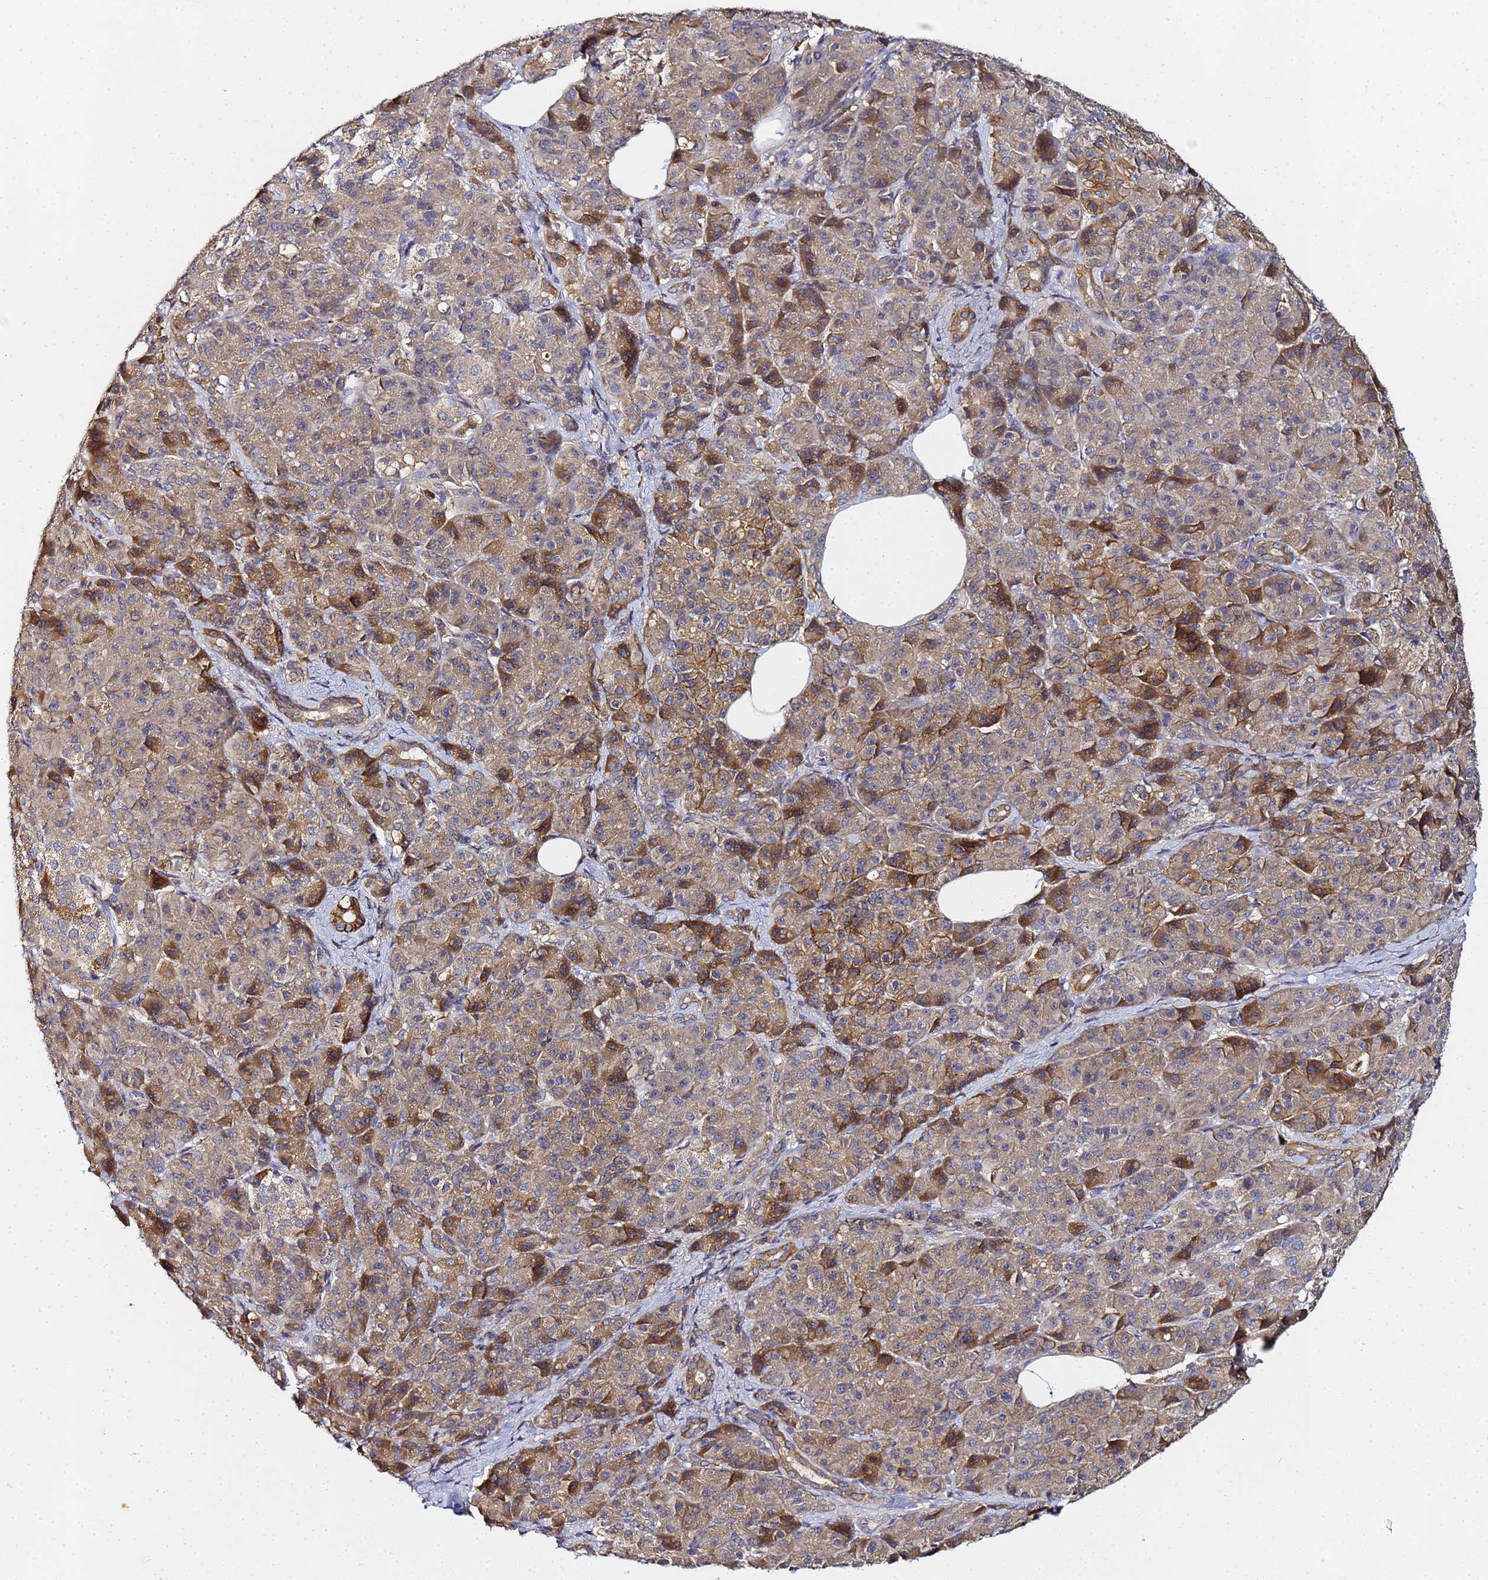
{"staining": {"intensity": "moderate", "quantity": ">75%", "location": "cytoplasmic/membranous"}, "tissue": "pancreatic cancer", "cell_type": "Tumor cells", "image_type": "cancer", "snomed": [{"axis": "morphology", "description": "Adenocarcinoma, NOS"}, {"axis": "topography", "description": "Pancreas"}], "caption": "Immunohistochemistry (IHC) (DAB (3,3'-diaminobenzidine)) staining of pancreatic cancer exhibits moderate cytoplasmic/membranous protein staining in approximately >75% of tumor cells. The staining was performed using DAB, with brown indicating positive protein expression. Nuclei are stained blue with hematoxylin.", "gene": "LRRC69", "patient": {"sex": "male", "age": 57}}